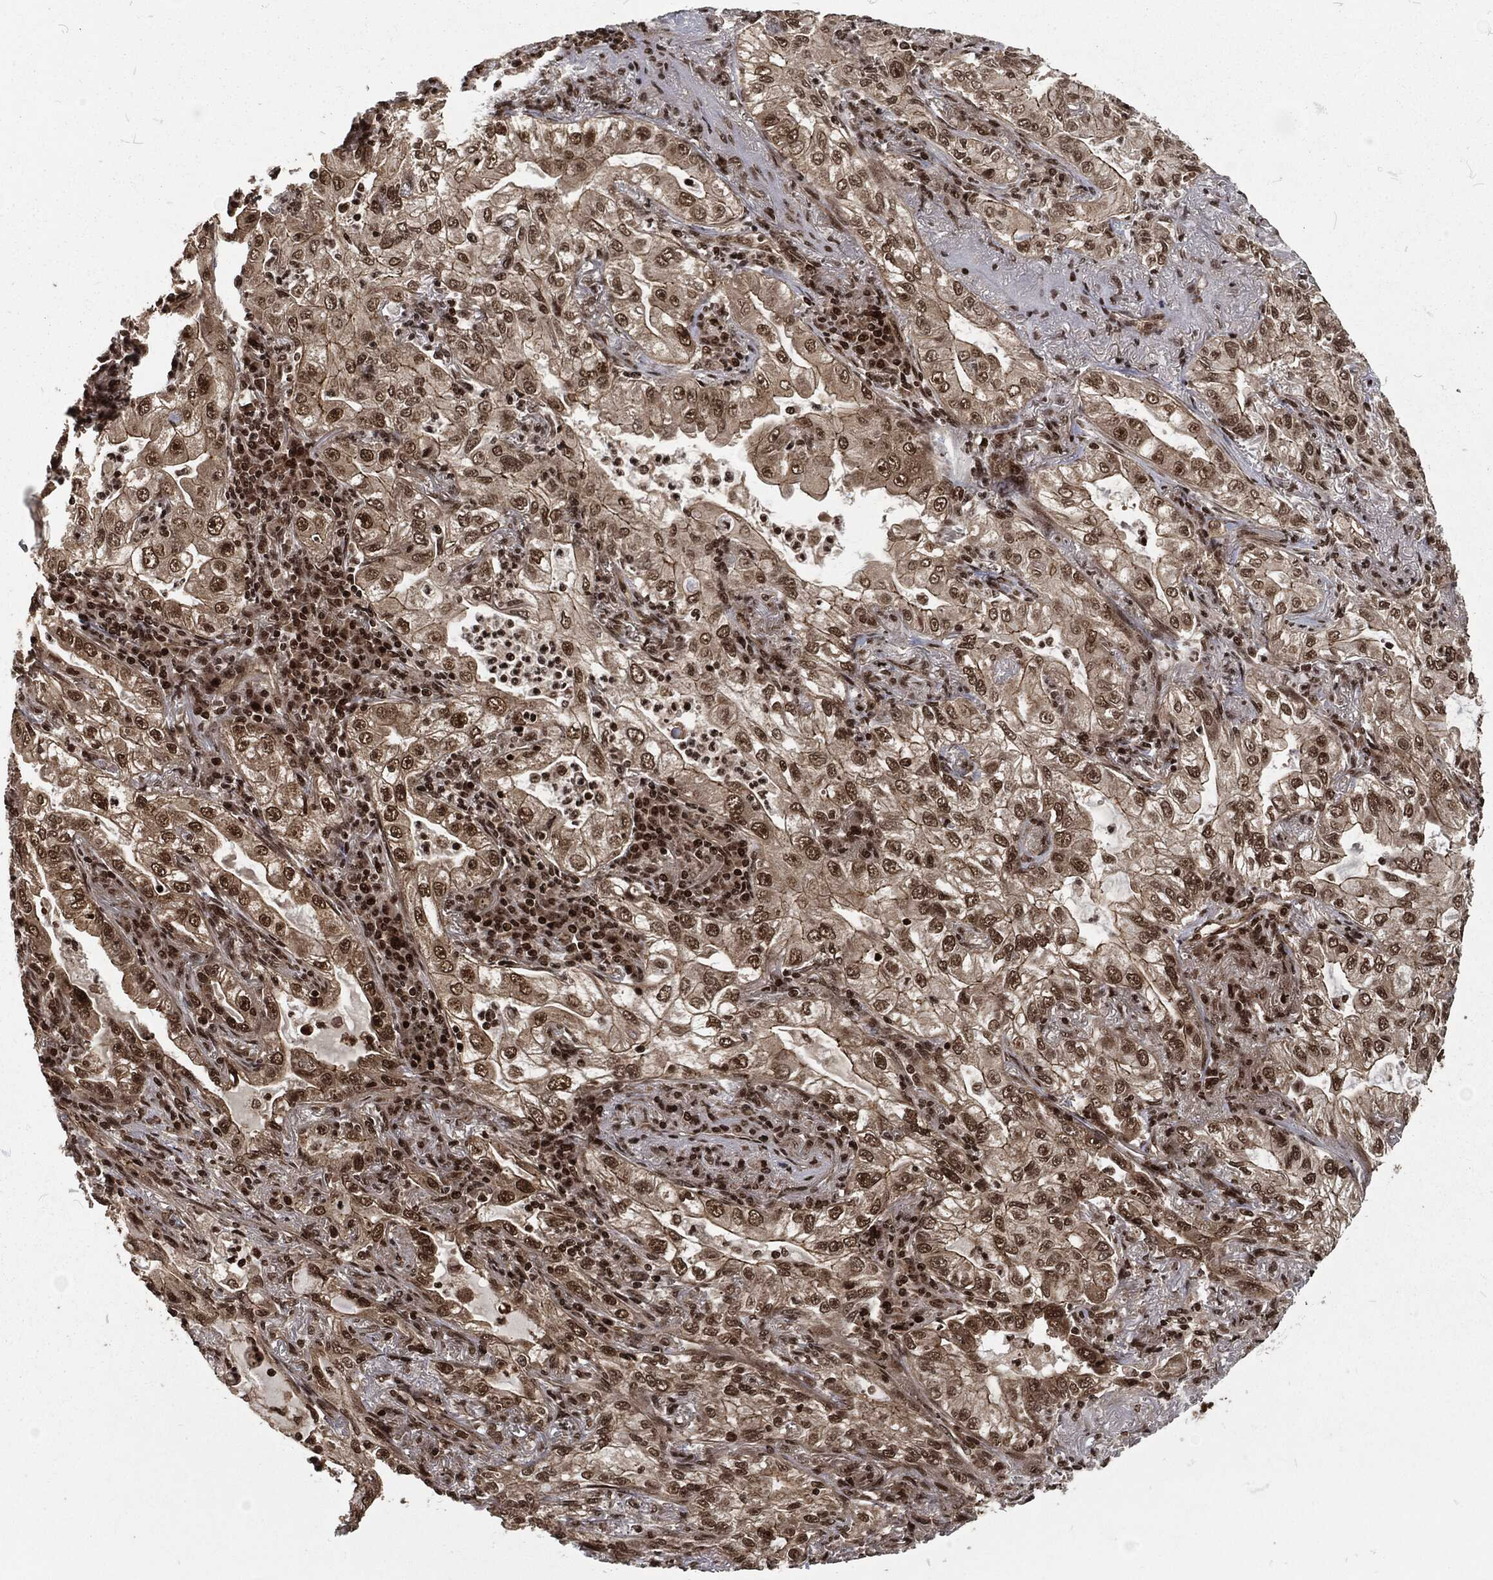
{"staining": {"intensity": "moderate", "quantity": ">75%", "location": "nuclear"}, "tissue": "lung cancer", "cell_type": "Tumor cells", "image_type": "cancer", "snomed": [{"axis": "morphology", "description": "Adenocarcinoma, NOS"}, {"axis": "topography", "description": "Lung"}], "caption": "Immunohistochemistry of lung cancer exhibits medium levels of moderate nuclear positivity in approximately >75% of tumor cells.", "gene": "NGRN", "patient": {"sex": "female", "age": 73}}